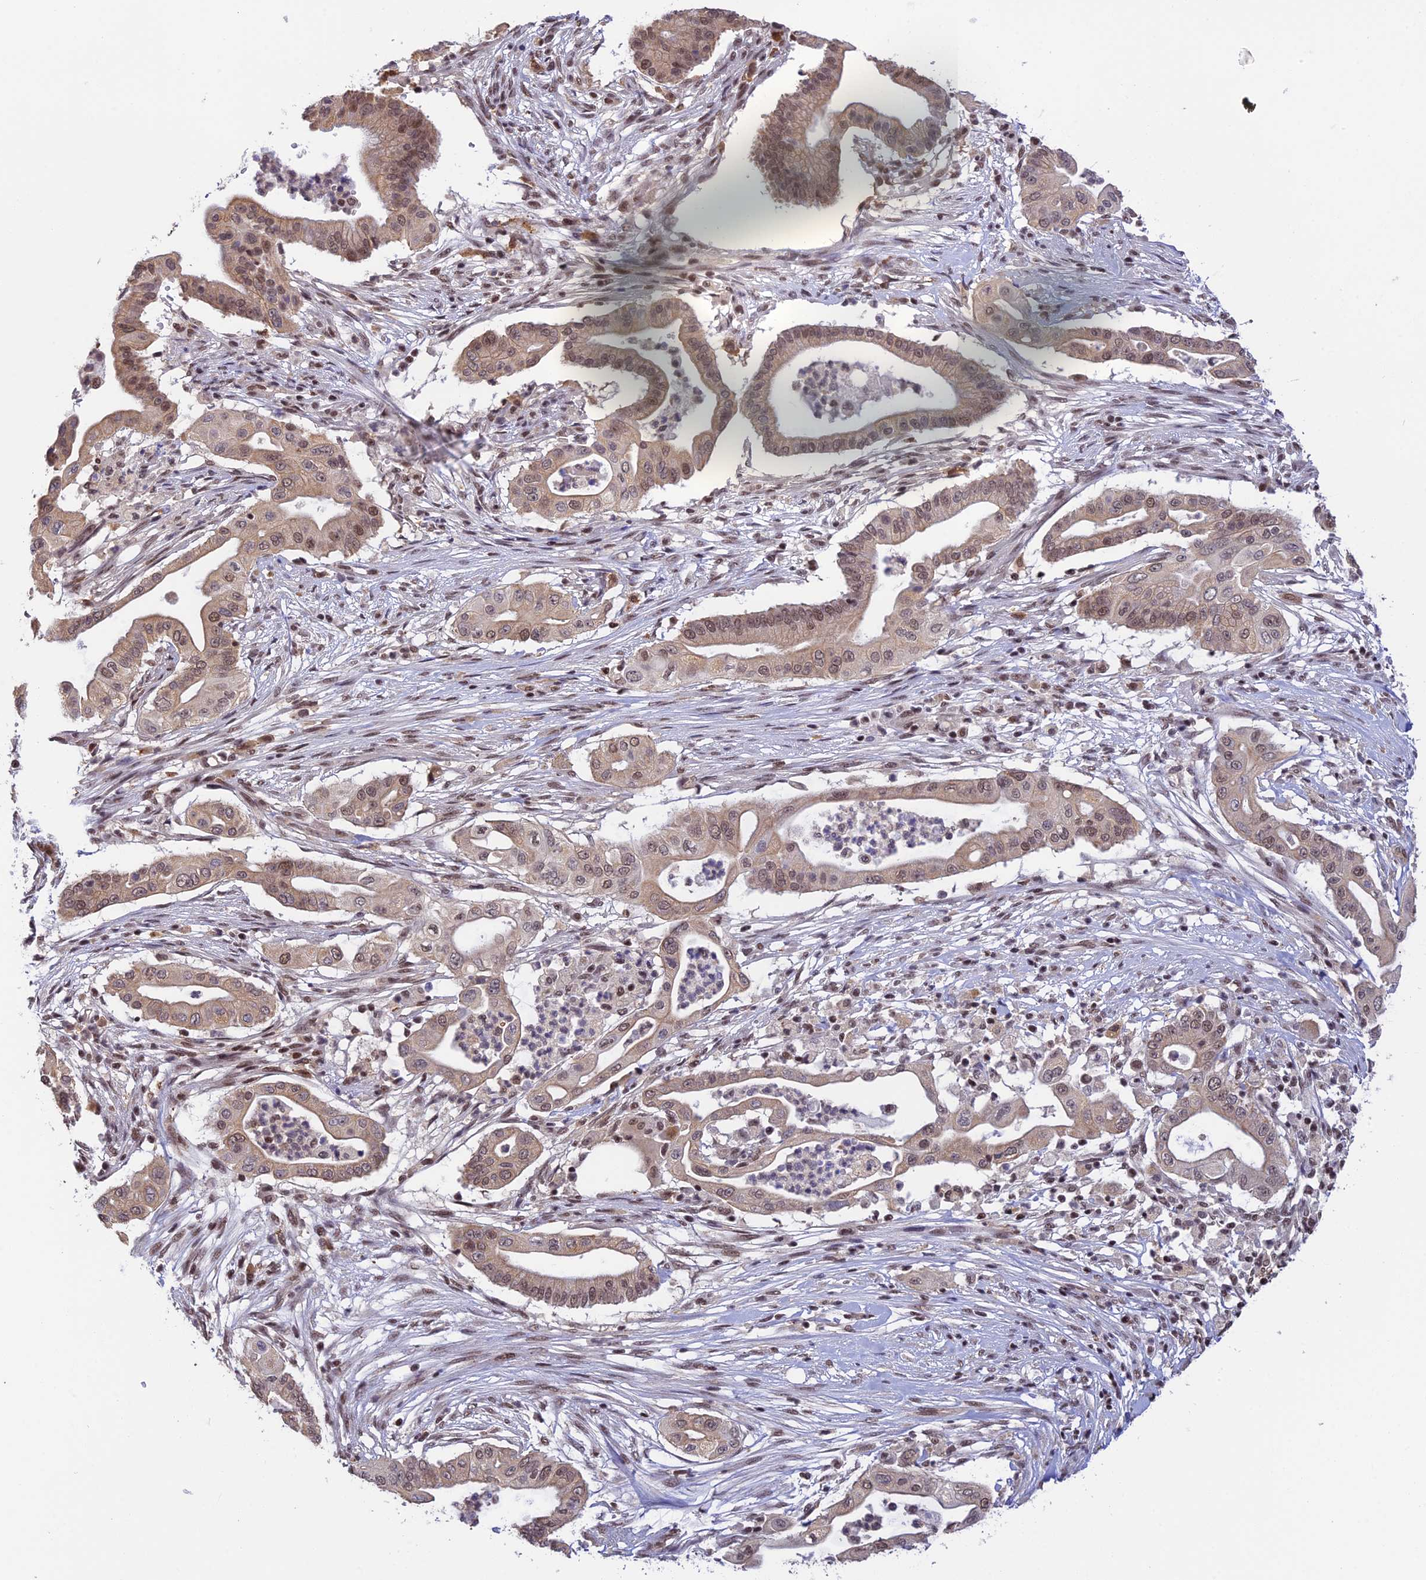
{"staining": {"intensity": "moderate", "quantity": ">75%", "location": "cytoplasmic/membranous,nuclear"}, "tissue": "pancreatic cancer", "cell_type": "Tumor cells", "image_type": "cancer", "snomed": [{"axis": "morphology", "description": "Adenocarcinoma, NOS"}, {"axis": "topography", "description": "Pancreas"}], "caption": "Immunohistochemical staining of human adenocarcinoma (pancreatic) exhibits medium levels of moderate cytoplasmic/membranous and nuclear staining in approximately >75% of tumor cells. Using DAB (brown) and hematoxylin (blue) stains, captured at high magnification using brightfield microscopy.", "gene": "THAP11", "patient": {"sex": "male", "age": 68}}